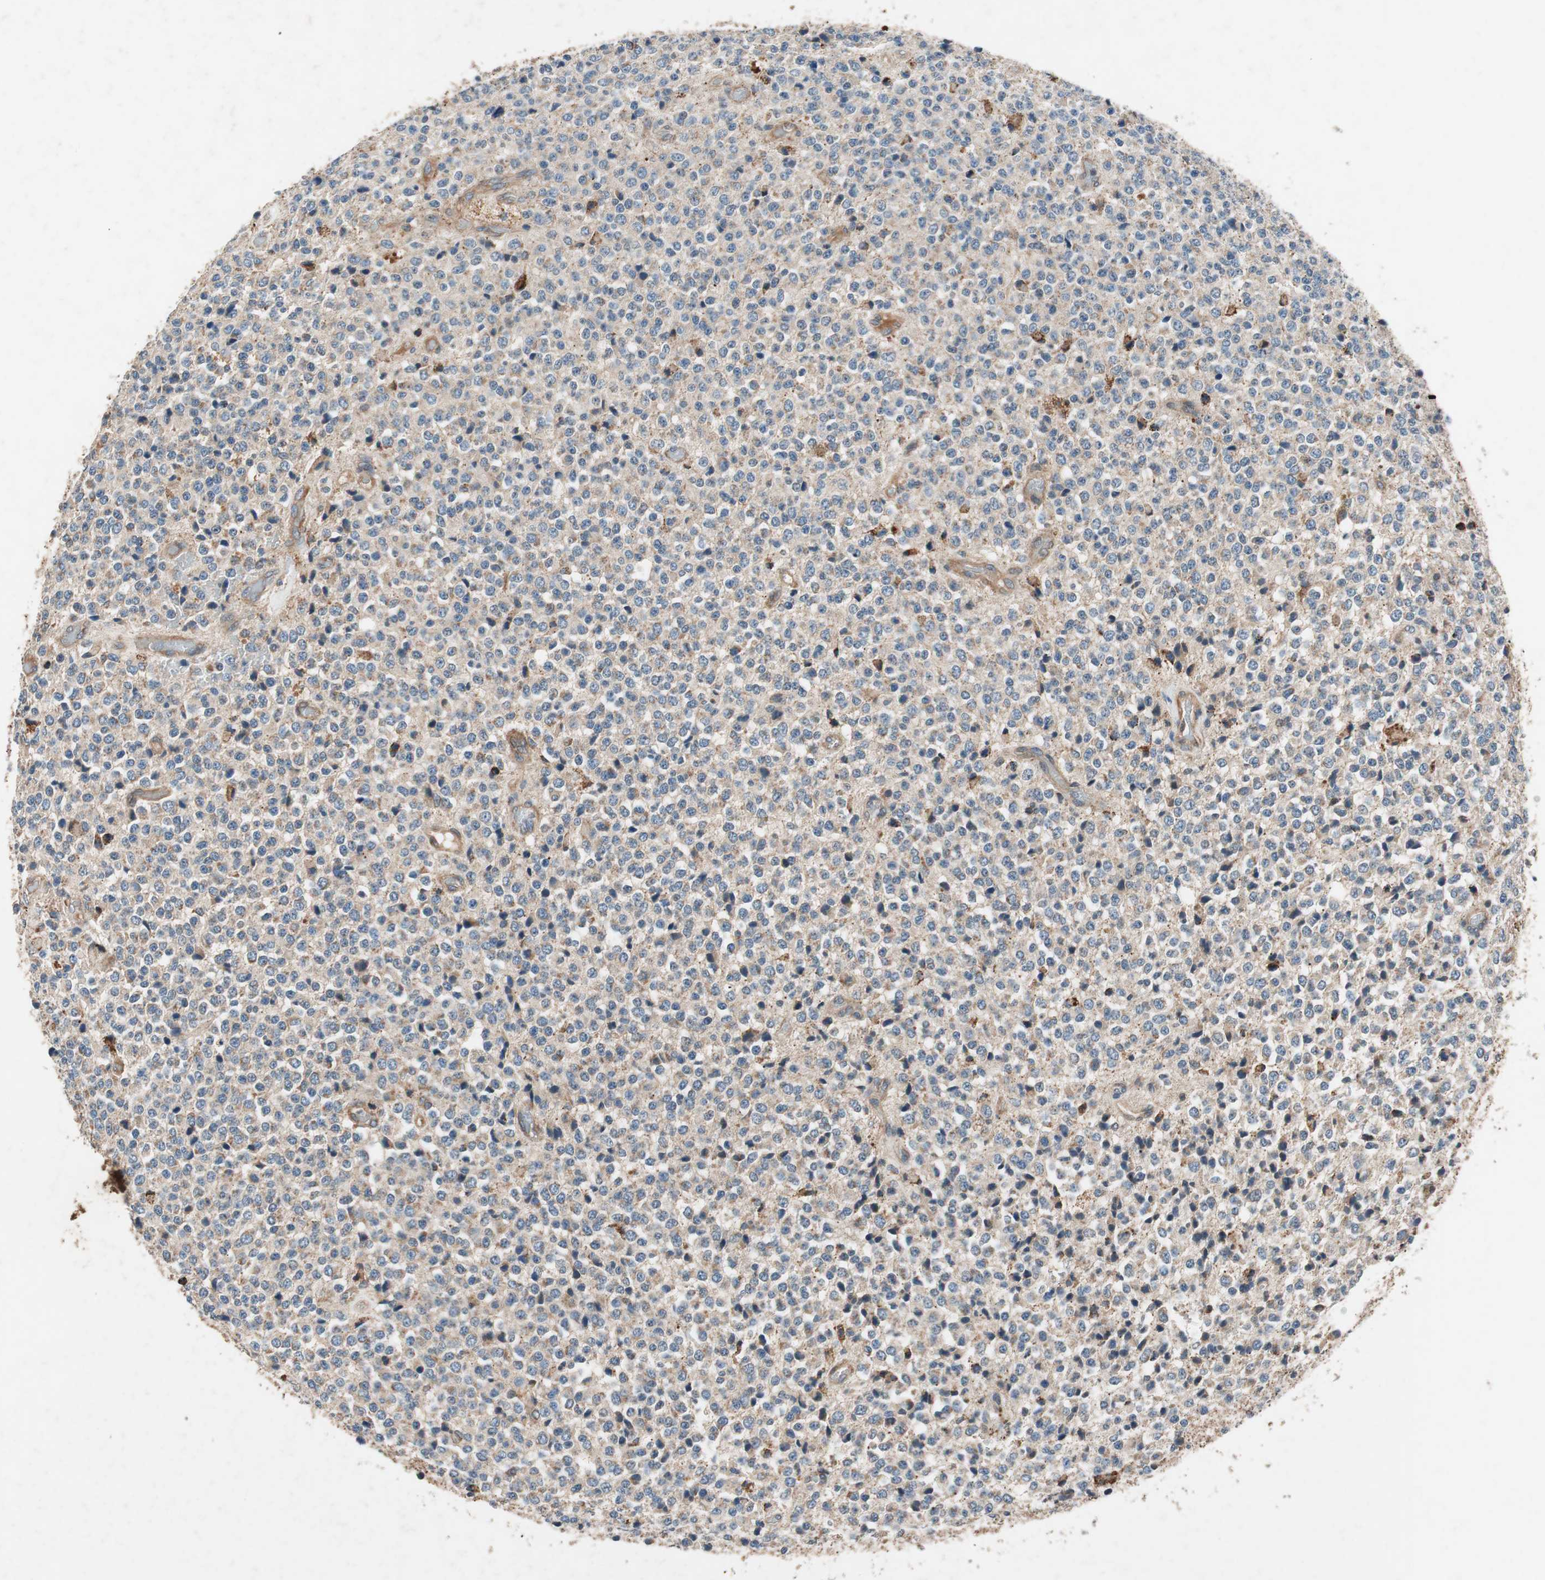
{"staining": {"intensity": "negative", "quantity": "none", "location": "none"}, "tissue": "glioma", "cell_type": "Tumor cells", "image_type": "cancer", "snomed": [{"axis": "morphology", "description": "Glioma, malignant, High grade"}, {"axis": "topography", "description": "pancreas cauda"}], "caption": "DAB (3,3'-diaminobenzidine) immunohistochemical staining of glioma demonstrates no significant expression in tumor cells. (DAB IHC, high magnification).", "gene": "HPN", "patient": {"sex": "male", "age": 60}}